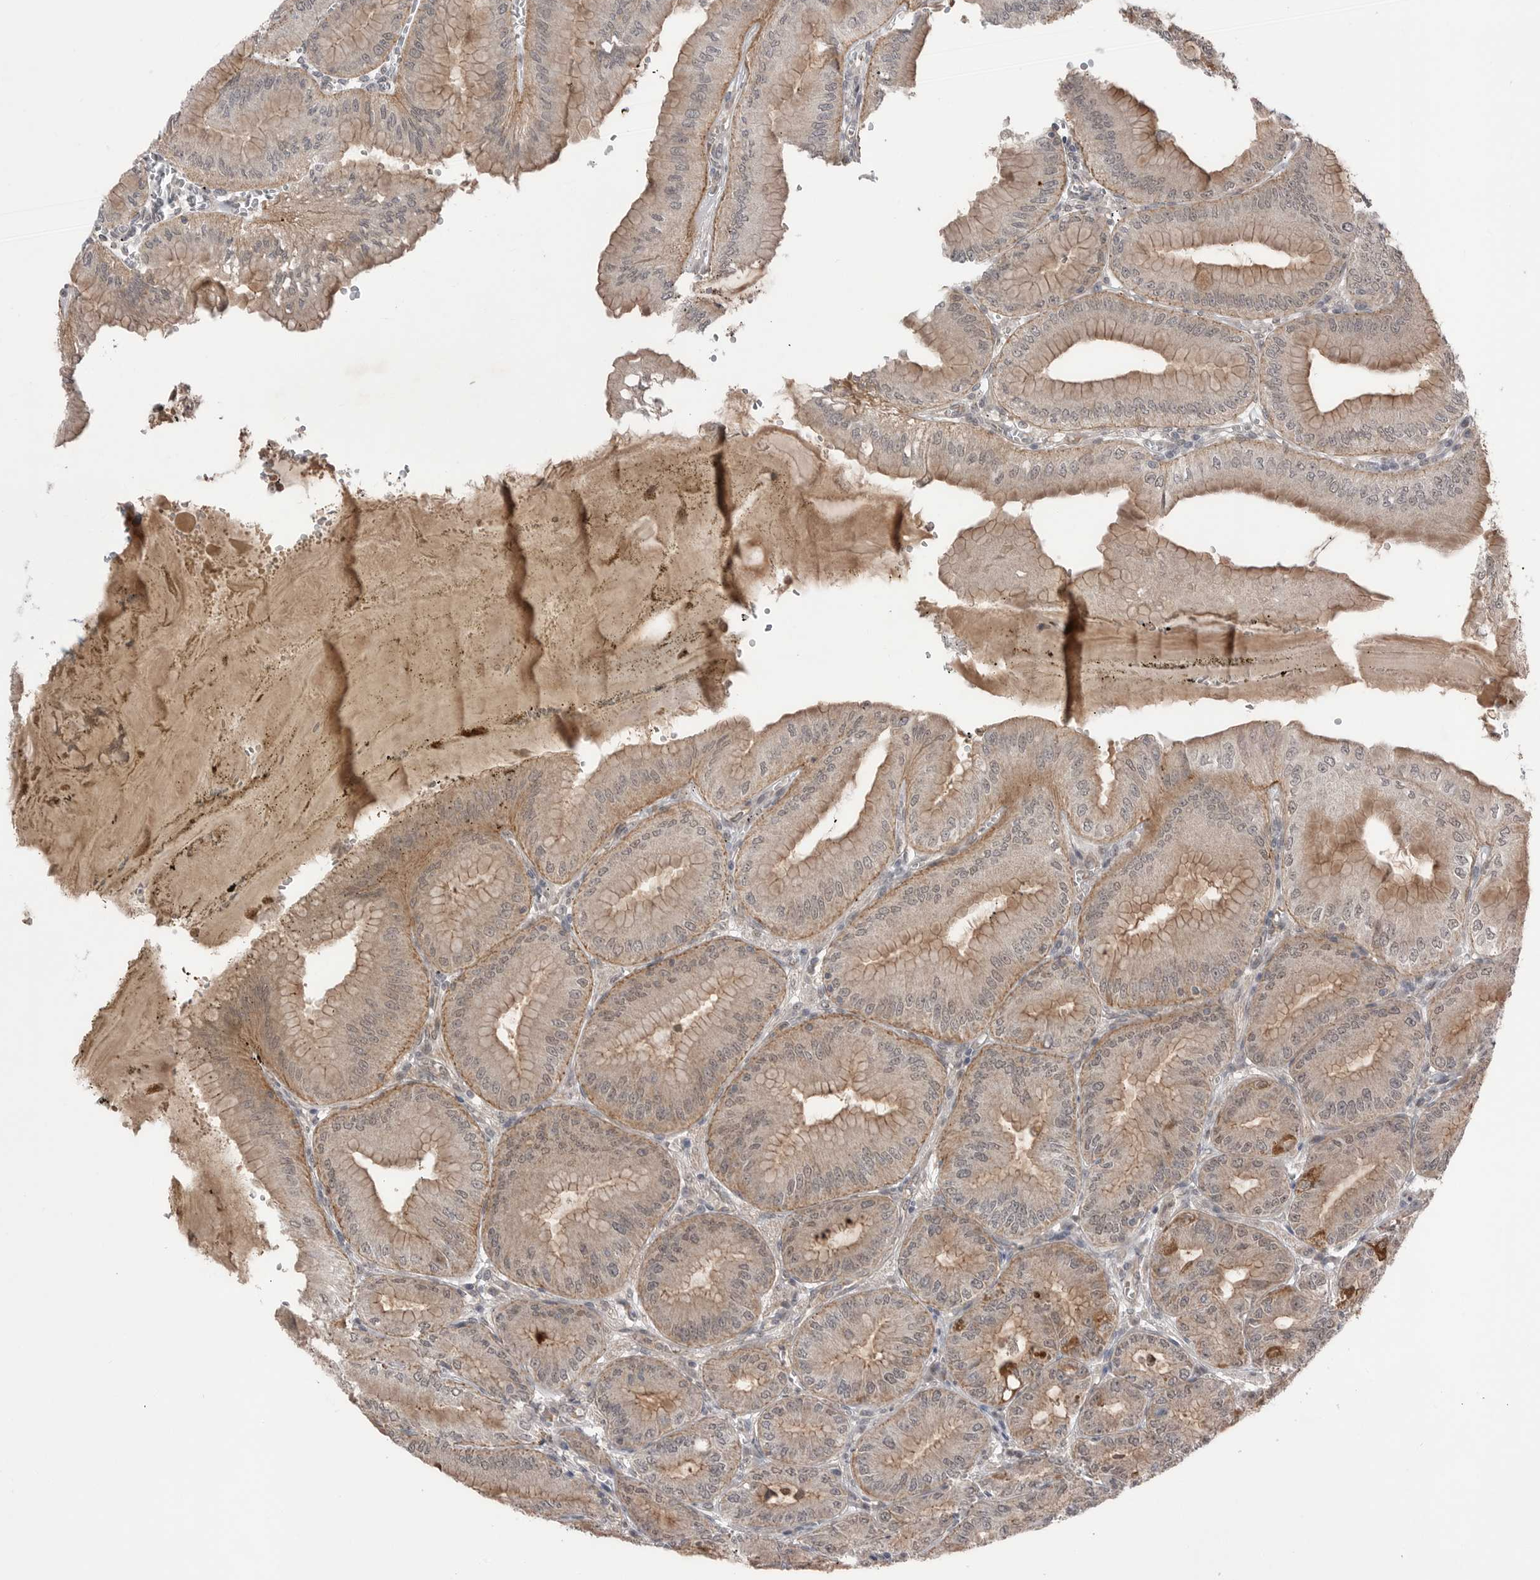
{"staining": {"intensity": "strong", "quantity": "25%-75%", "location": "cytoplasmic/membranous,nuclear"}, "tissue": "stomach", "cell_type": "Glandular cells", "image_type": "normal", "snomed": [{"axis": "morphology", "description": "Normal tissue, NOS"}, {"axis": "topography", "description": "Stomach, lower"}], "caption": "This histopathology image displays immunohistochemistry staining of unremarkable stomach, with high strong cytoplasmic/membranous,nuclear positivity in approximately 25%-75% of glandular cells.", "gene": "NTAQ1", "patient": {"sex": "male", "age": 71}}